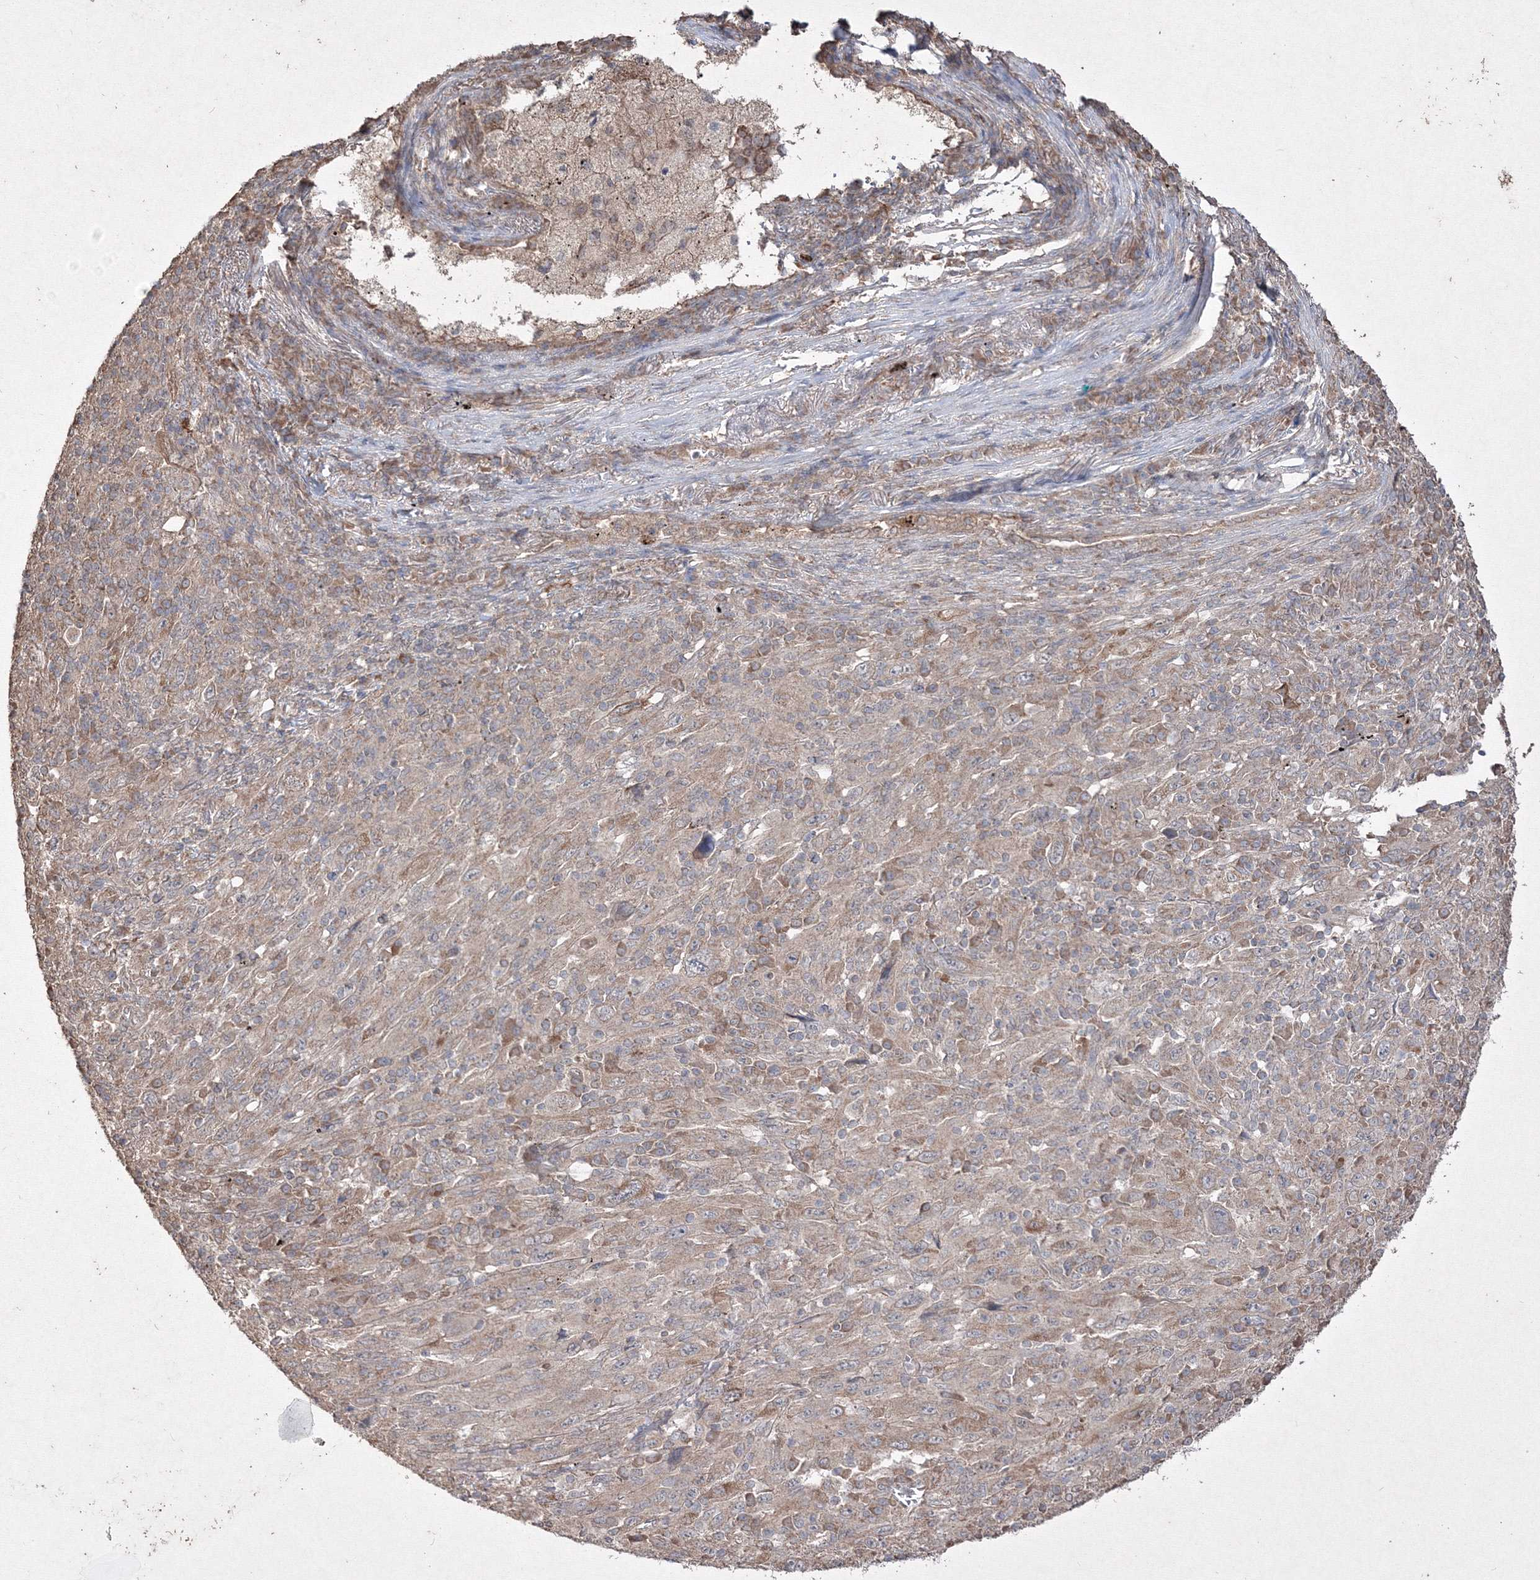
{"staining": {"intensity": "weak", "quantity": ">75%", "location": "cytoplasmic/membranous"}, "tissue": "melanoma", "cell_type": "Tumor cells", "image_type": "cancer", "snomed": [{"axis": "morphology", "description": "Malignant melanoma, Metastatic site"}, {"axis": "topography", "description": "Skin"}], "caption": "Brown immunohistochemical staining in malignant melanoma (metastatic site) exhibits weak cytoplasmic/membranous positivity in about >75% of tumor cells.", "gene": "GRSF1", "patient": {"sex": "female", "age": 56}}